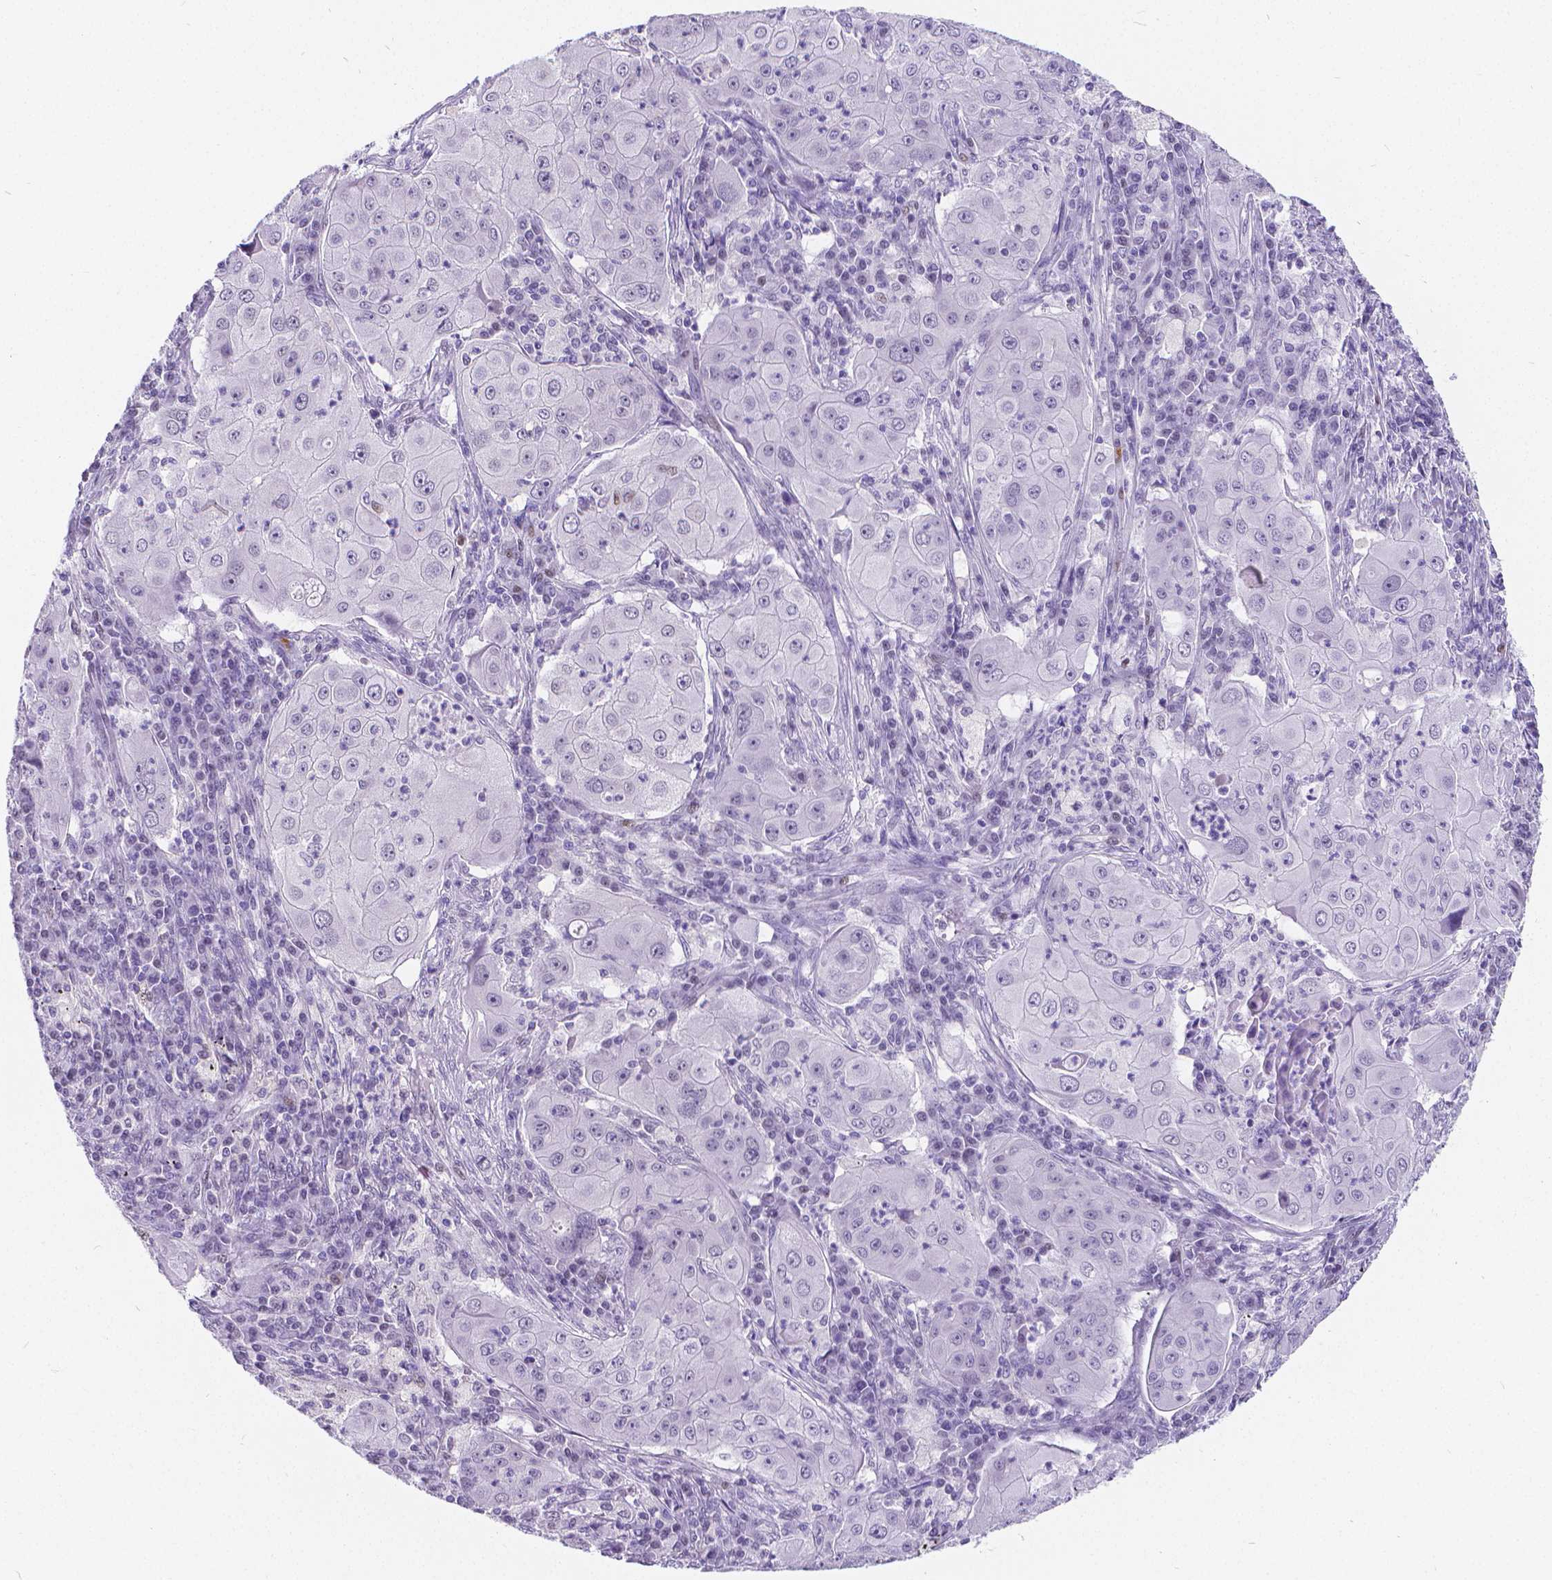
{"staining": {"intensity": "negative", "quantity": "none", "location": "none"}, "tissue": "lung cancer", "cell_type": "Tumor cells", "image_type": "cancer", "snomed": [{"axis": "morphology", "description": "Squamous cell carcinoma, NOS"}, {"axis": "topography", "description": "Lung"}], "caption": "Immunohistochemistry (IHC) histopathology image of human lung cancer stained for a protein (brown), which demonstrates no staining in tumor cells.", "gene": "MEF2C", "patient": {"sex": "female", "age": 59}}